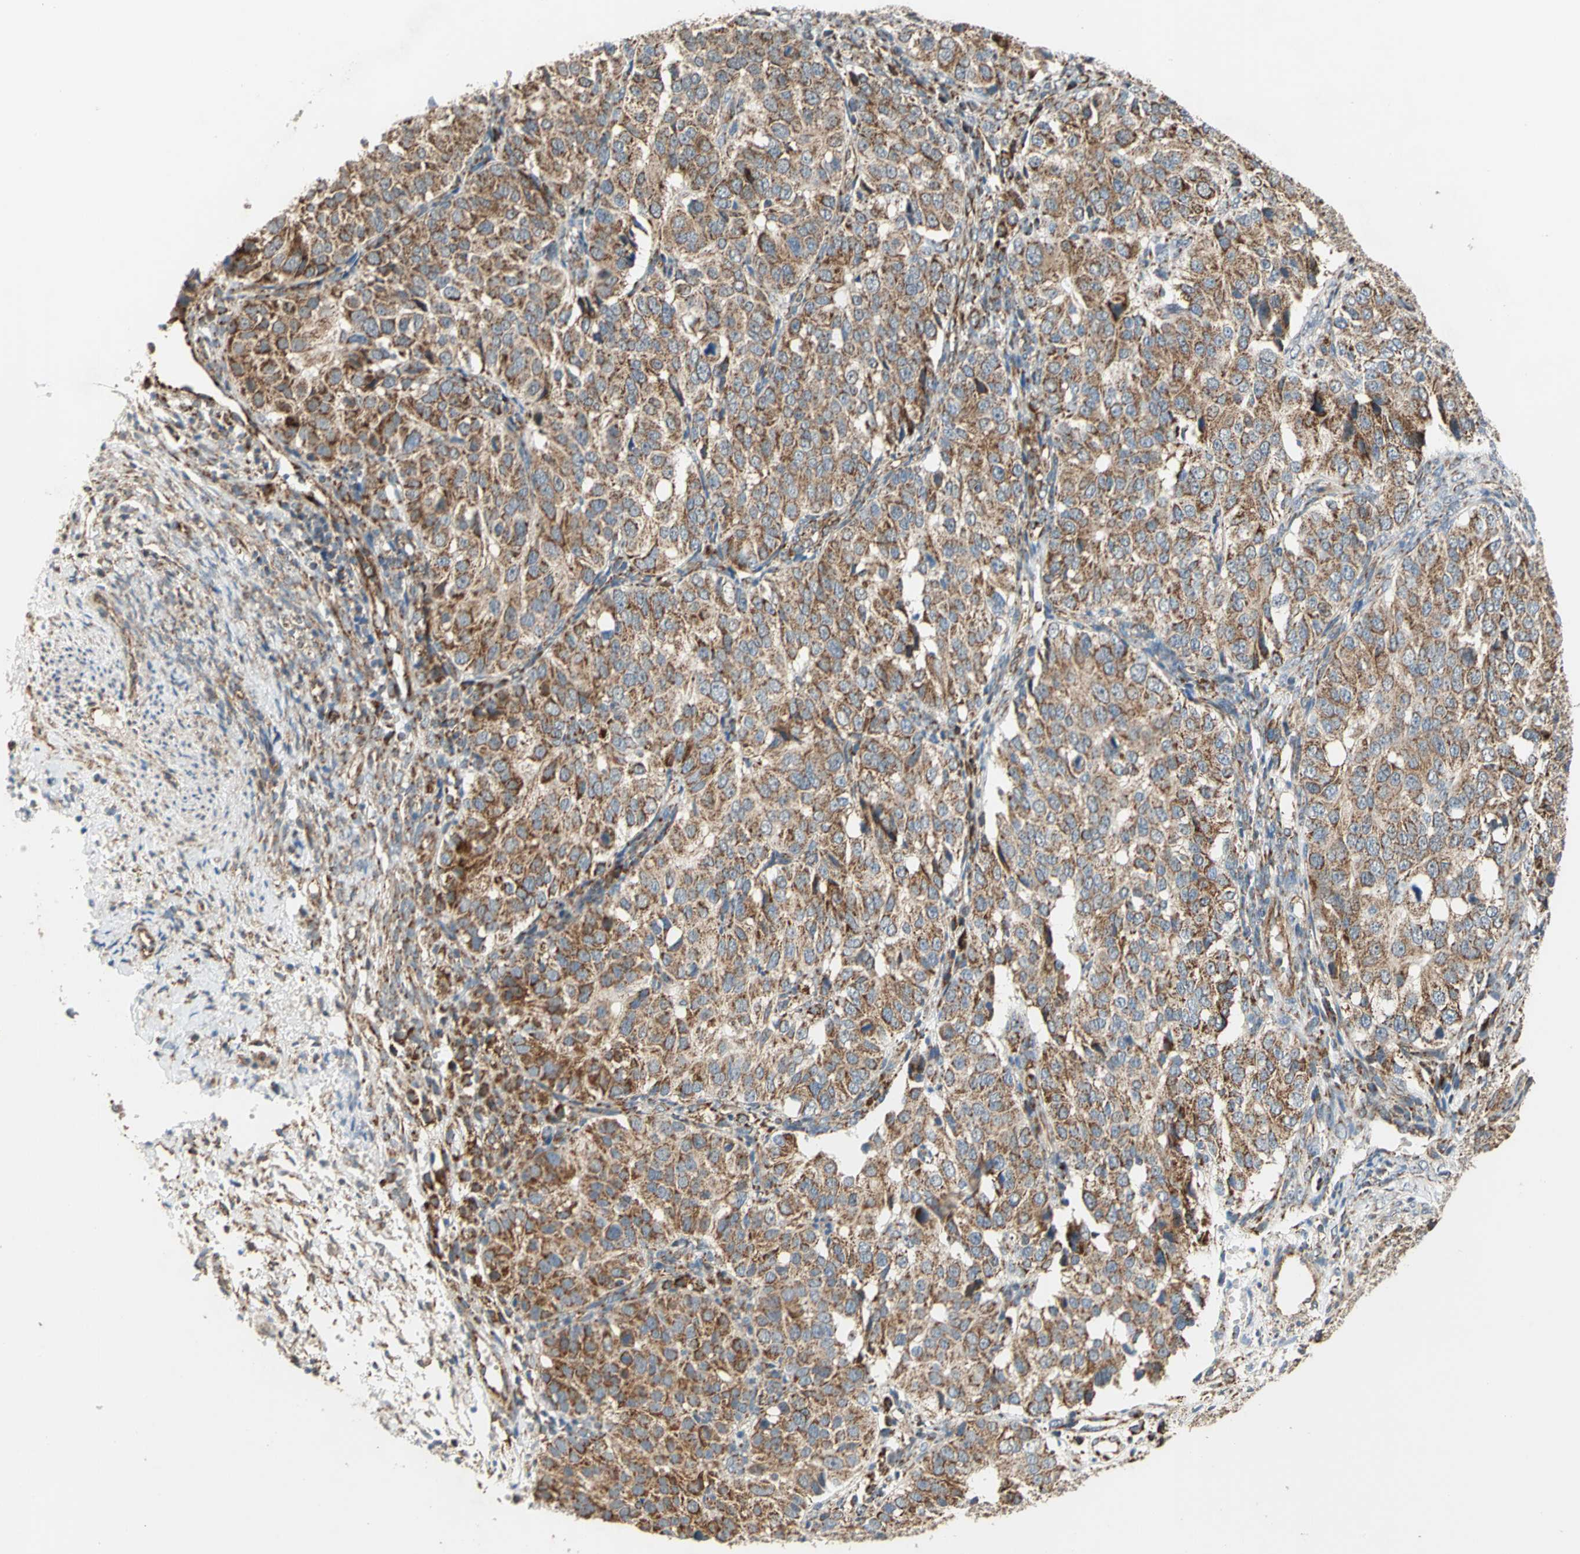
{"staining": {"intensity": "moderate", "quantity": ">75%", "location": "cytoplasmic/membranous"}, "tissue": "ovarian cancer", "cell_type": "Tumor cells", "image_type": "cancer", "snomed": [{"axis": "morphology", "description": "Carcinoma, endometroid"}, {"axis": "topography", "description": "Ovary"}], "caption": "Immunohistochemistry of human endometroid carcinoma (ovarian) shows medium levels of moderate cytoplasmic/membranous expression in about >75% of tumor cells.", "gene": "MRPS22", "patient": {"sex": "female", "age": 51}}